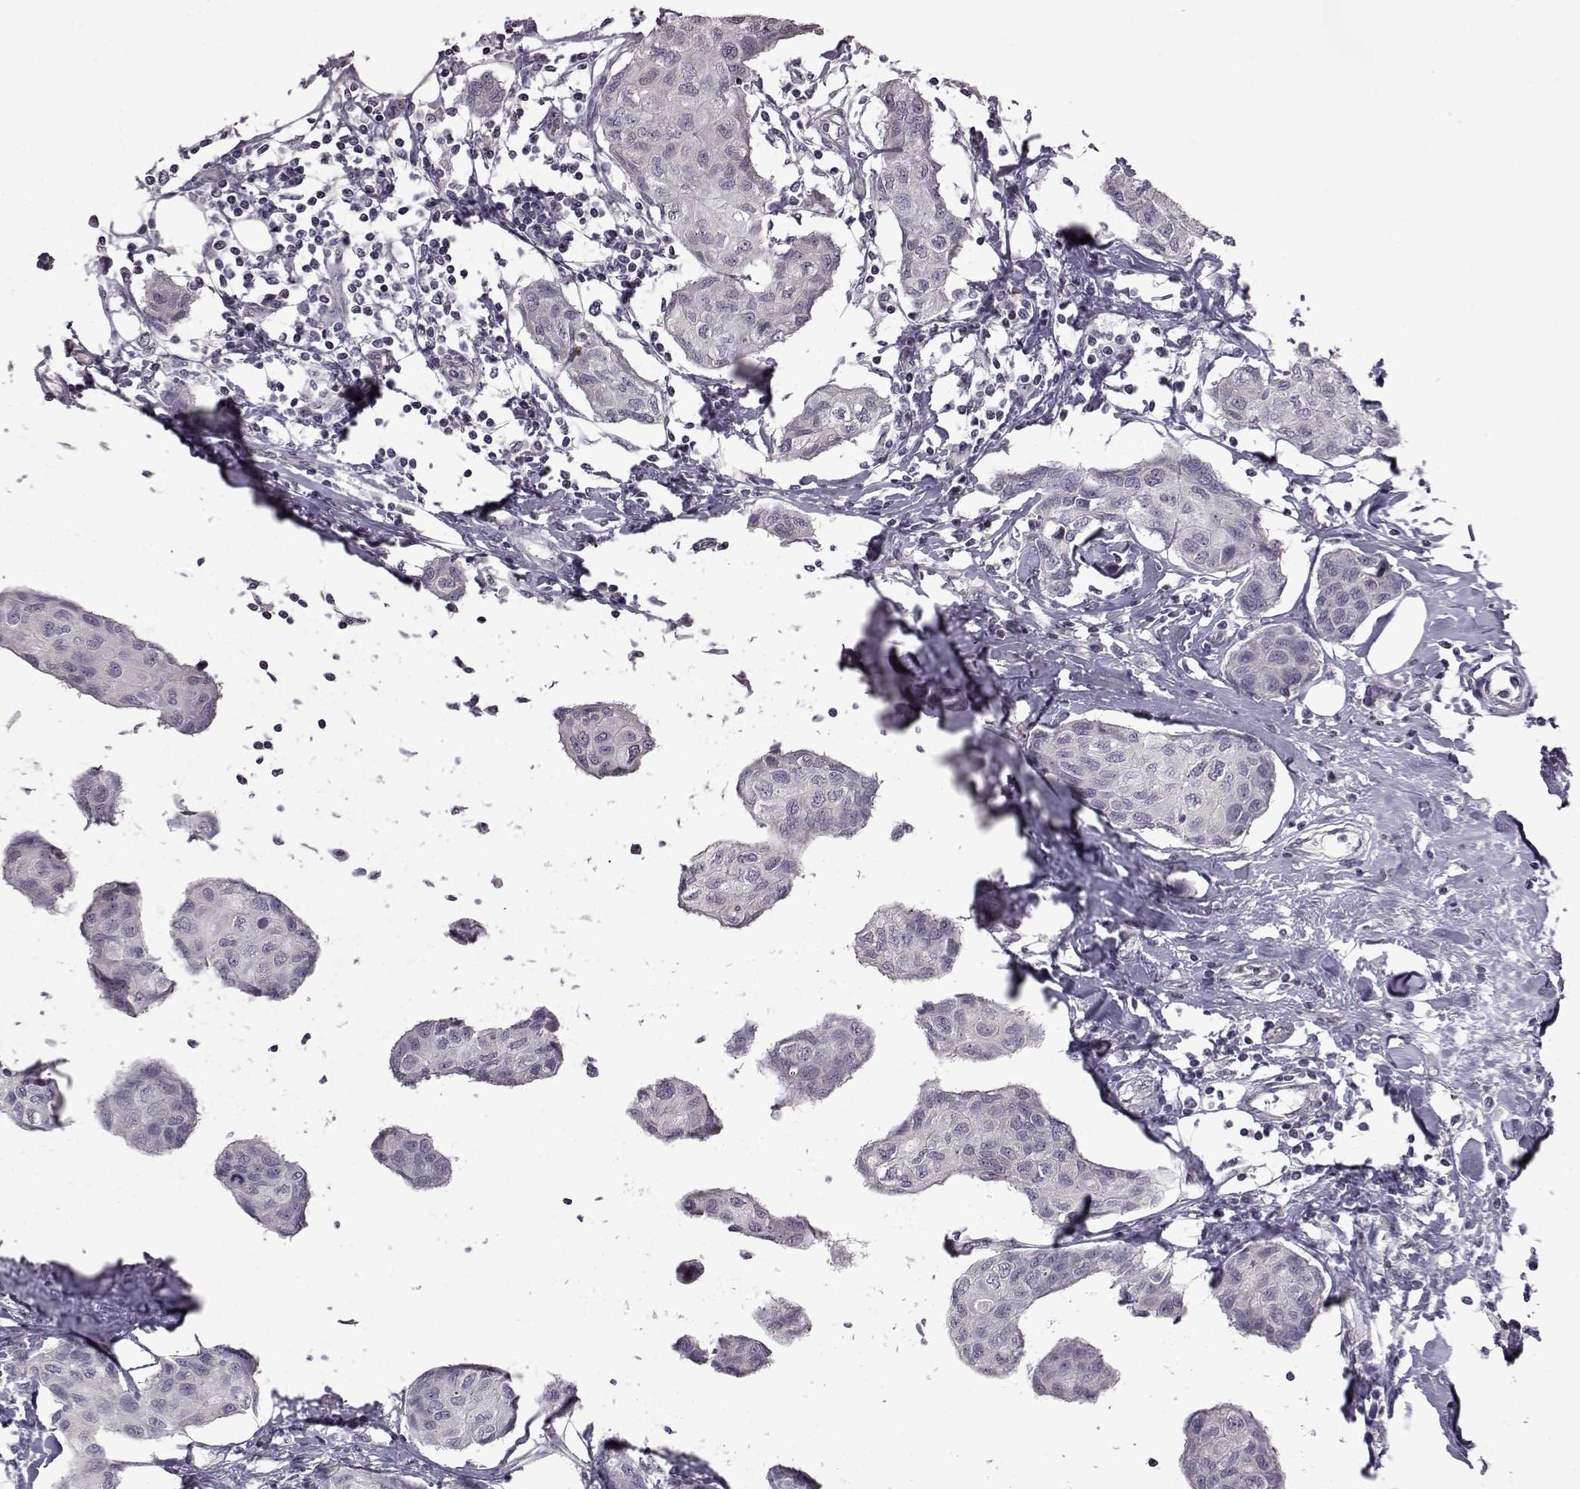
{"staining": {"intensity": "negative", "quantity": "none", "location": "none"}, "tissue": "breast cancer", "cell_type": "Tumor cells", "image_type": "cancer", "snomed": [{"axis": "morphology", "description": "Duct carcinoma"}, {"axis": "topography", "description": "Breast"}], "caption": "An image of breast intraductal carcinoma stained for a protein reveals no brown staining in tumor cells.", "gene": "GAL", "patient": {"sex": "female", "age": 80}}